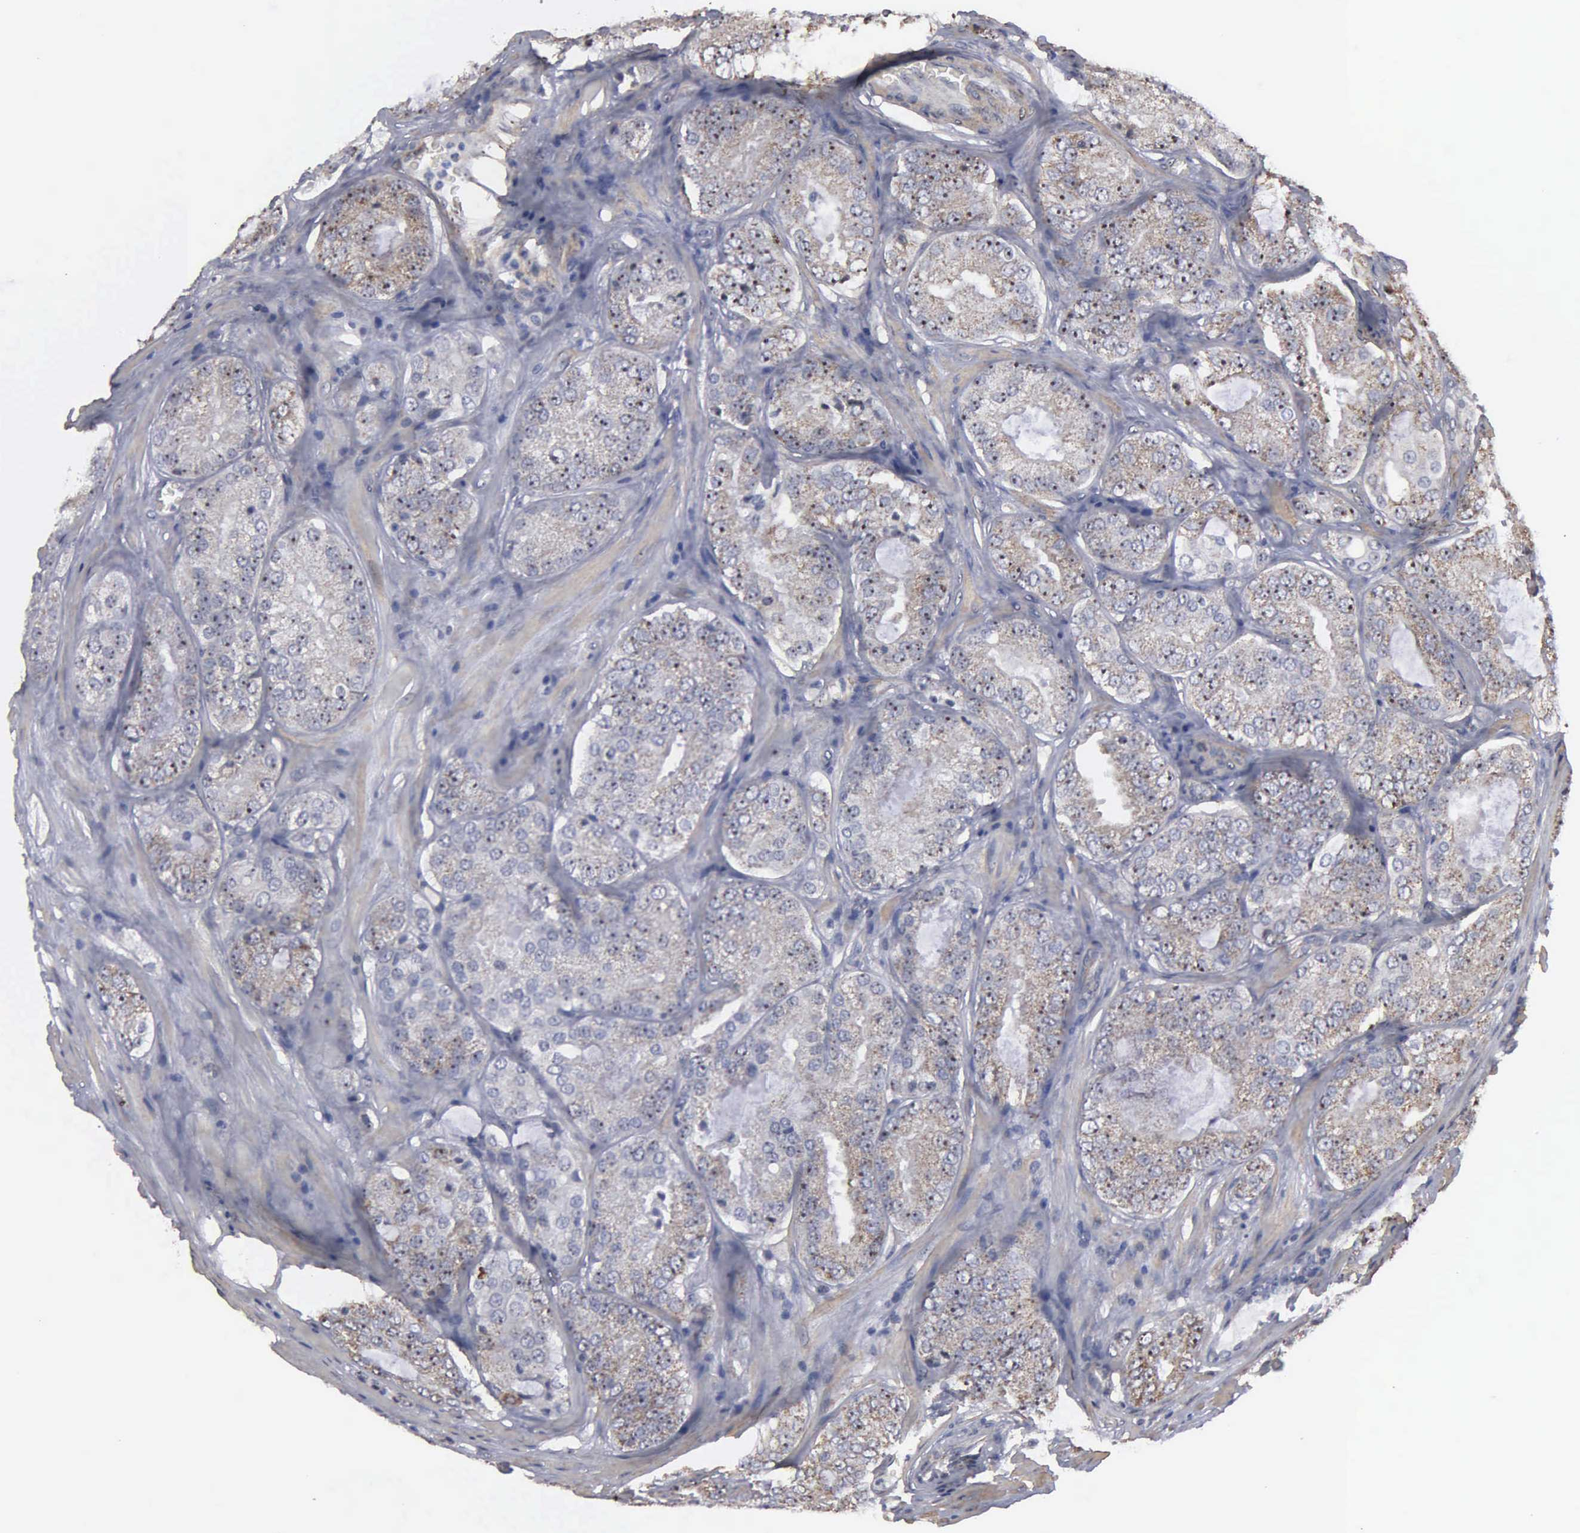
{"staining": {"intensity": "weak", "quantity": "25%-75%", "location": "cytoplasmic/membranous,nuclear"}, "tissue": "prostate cancer", "cell_type": "Tumor cells", "image_type": "cancer", "snomed": [{"axis": "morphology", "description": "Adenocarcinoma, Medium grade"}, {"axis": "topography", "description": "Prostate"}], "caption": "Human prostate cancer (medium-grade adenocarcinoma) stained with a protein marker demonstrates weak staining in tumor cells.", "gene": "NGDN", "patient": {"sex": "male", "age": 60}}